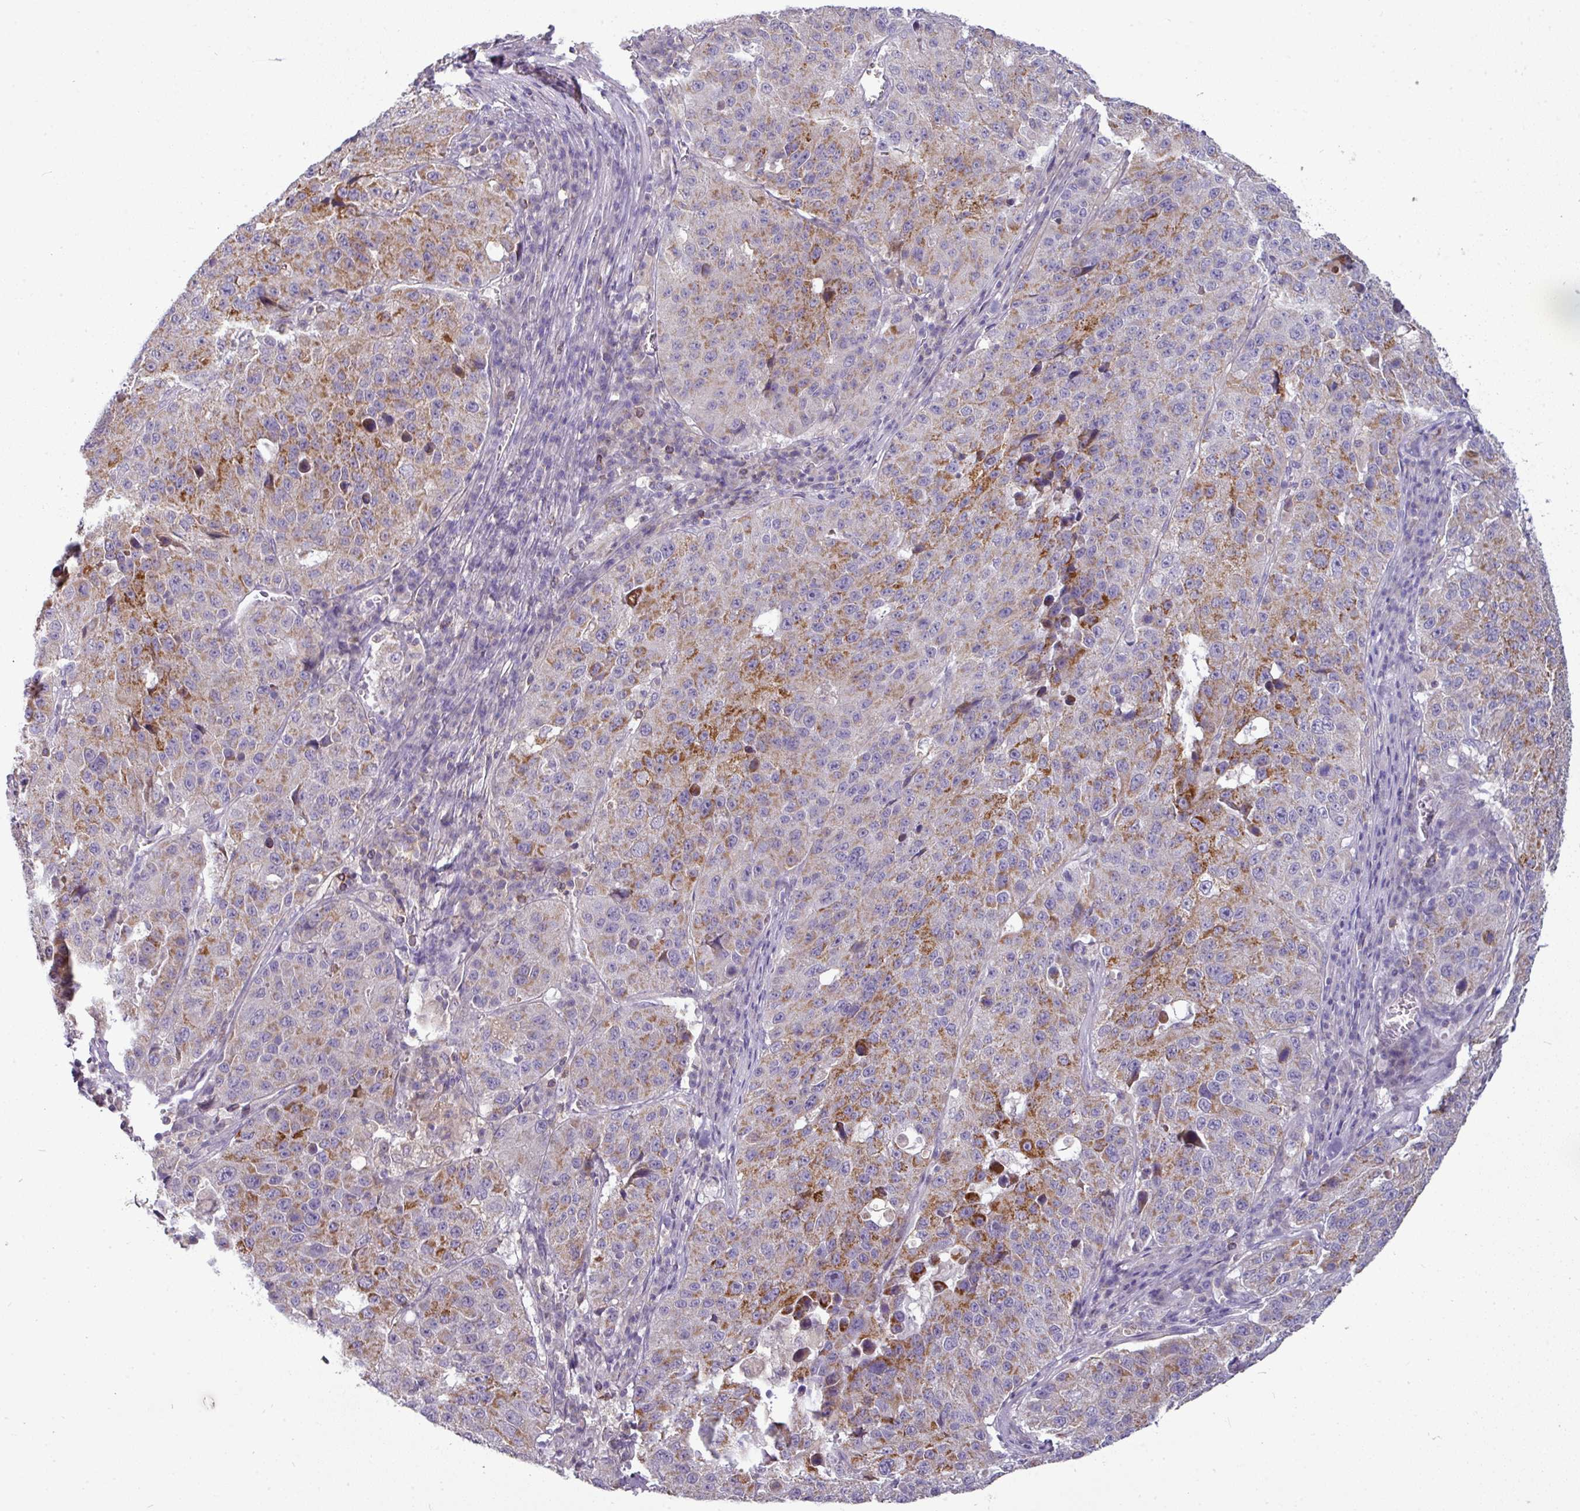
{"staining": {"intensity": "moderate", "quantity": "25%-75%", "location": "cytoplasmic/membranous"}, "tissue": "stomach cancer", "cell_type": "Tumor cells", "image_type": "cancer", "snomed": [{"axis": "morphology", "description": "Adenocarcinoma, NOS"}, {"axis": "topography", "description": "Stomach"}], "caption": "Immunohistochemical staining of adenocarcinoma (stomach) shows medium levels of moderate cytoplasmic/membranous expression in approximately 25%-75% of tumor cells. (brown staining indicates protein expression, while blue staining denotes nuclei).", "gene": "TRAPPC1", "patient": {"sex": "male", "age": 71}}